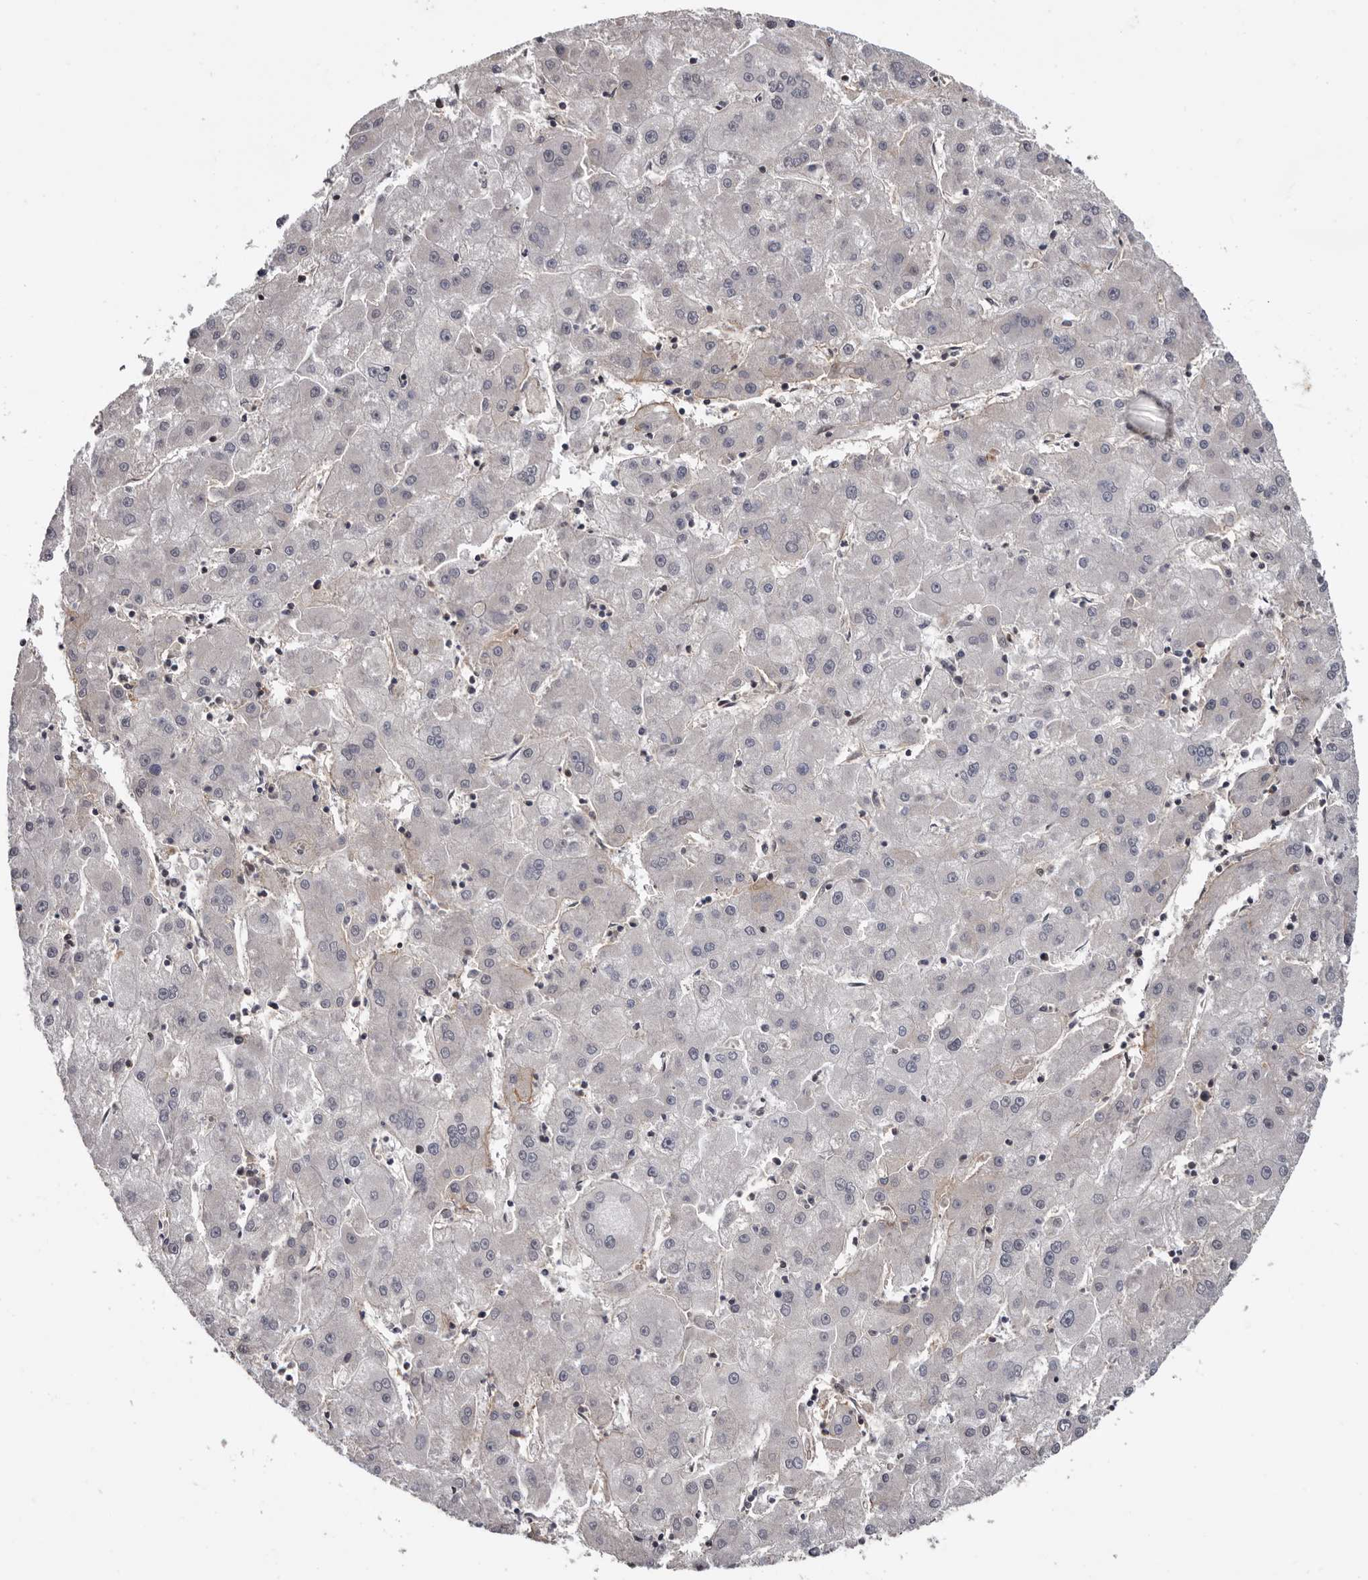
{"staining": {"intensity": "negative", "quantity": "none", "location": "none"}, "tissue": "liver cancer", "cell_type": "Tumor cells", "image_type": "cancer", "snomed": [{"axis": "morphology", "description": "Carcinoma, Hepatocellular, NOS"}, {"axis": "topography", "description": "Liver"}], "caption": "This is an immunohistochemistry (IHC) histopathology image of human liver hepatocellular carcinoma. There is no positivity in tumor cells.", "gene": "MOGAT2", "patient": {"sex": "male", "age": 72}}